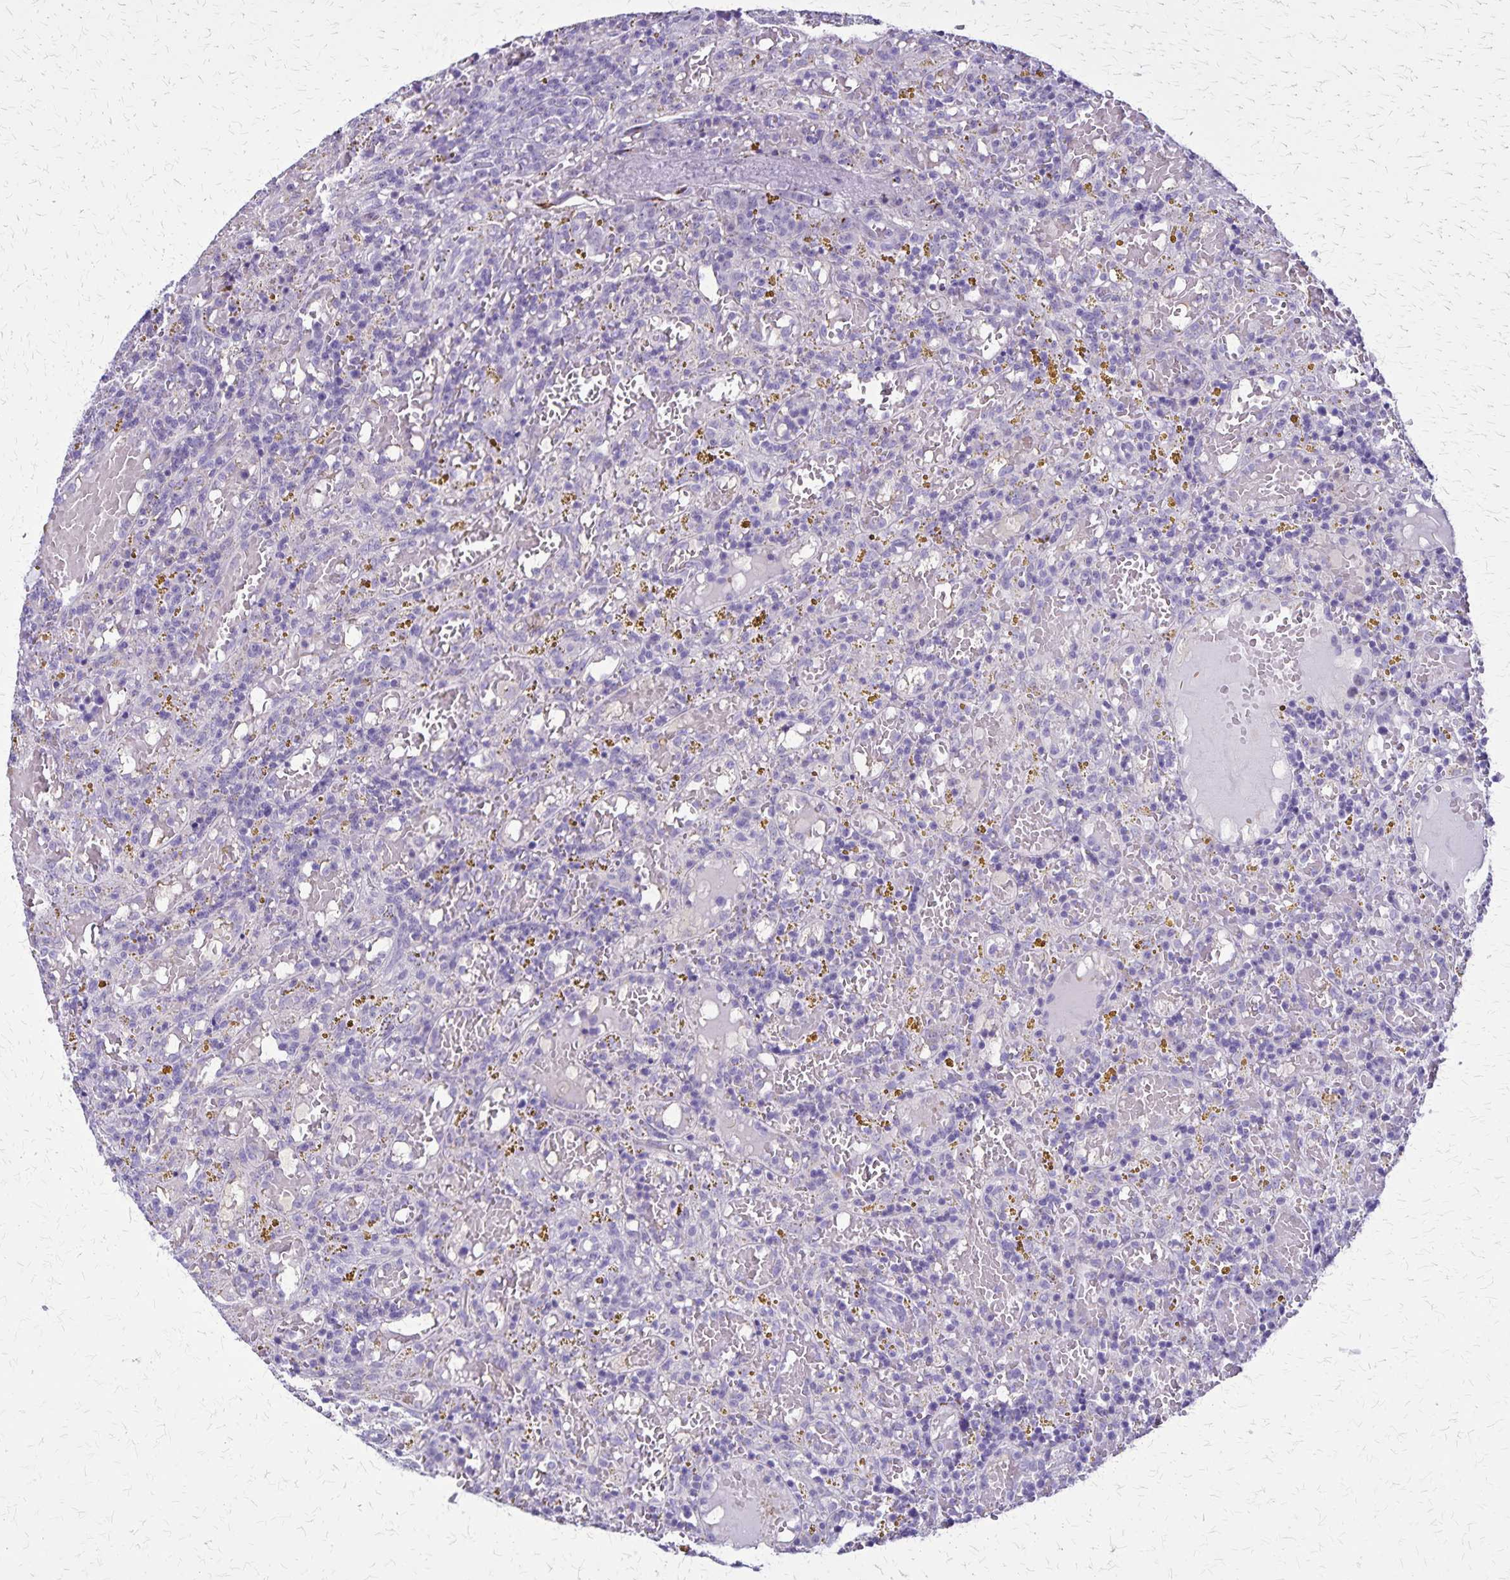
{"staining": {"intensity": "negative", "quantity": "none", "location": "none"}, "tissue": "lymphoma", "cell_type": "Tumor cells", "image_type": "cancer", "snomed": [{"axis": "morphology", "description": "Malignant lymphoma, non-Hodgkin's type, Low grade"}, {"axis": "topography", "description": "Spleen"}], "caption": "IHC micrograph of neoplastic tissue: human lymphoma stained with DAB (3,3'-diaminobenzidine) shows no significant protein staining in tumor cells.", "gene": "OR51B5", "patient": {"sex": "female", "age": 65}}